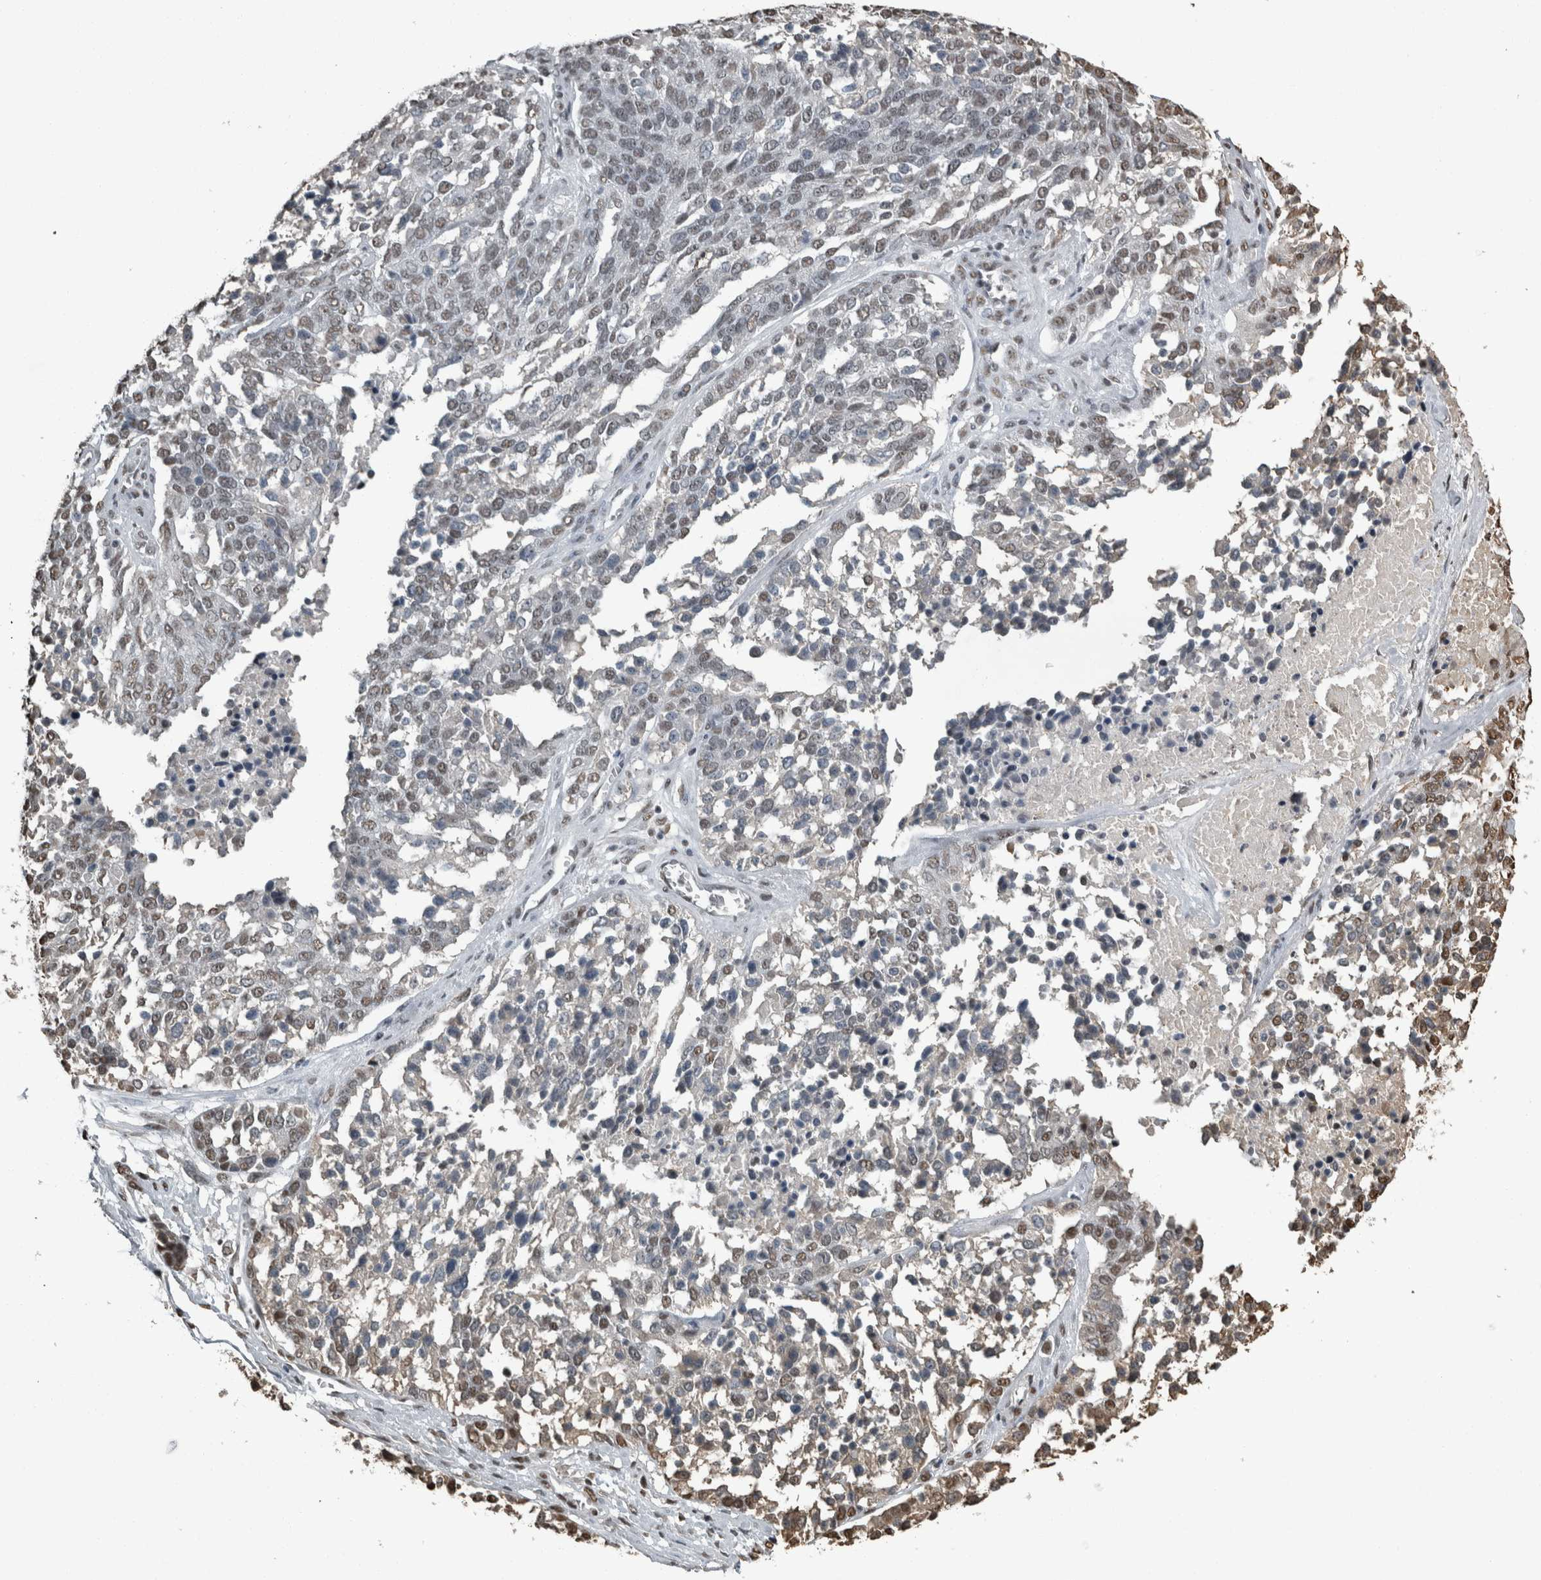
{"staining": {"intensity": "weak", "quantity": "25%-75%", "location": "nuclear"}, "tissue": "ovarian cancer", "cell_type": "Tumor cells", "image_type": "cancer", "snomed": [{"axis": "morphology", "description": "Cystadenocarcinoma, serous, NOS"}, {"axis": "topography", "description": "Ovary"}], "caption": "This photomicrograph shows serous cystadenocarcinoma (ovarian) stained with immunohistochemistry (IHC) to label a protein in brown. The nuclear of tumor cells show weak positivity for the protein. Nuclei are counter-stained blue.", "gene": "TGS1", "patient": {"sex": "female", "age": 44}}